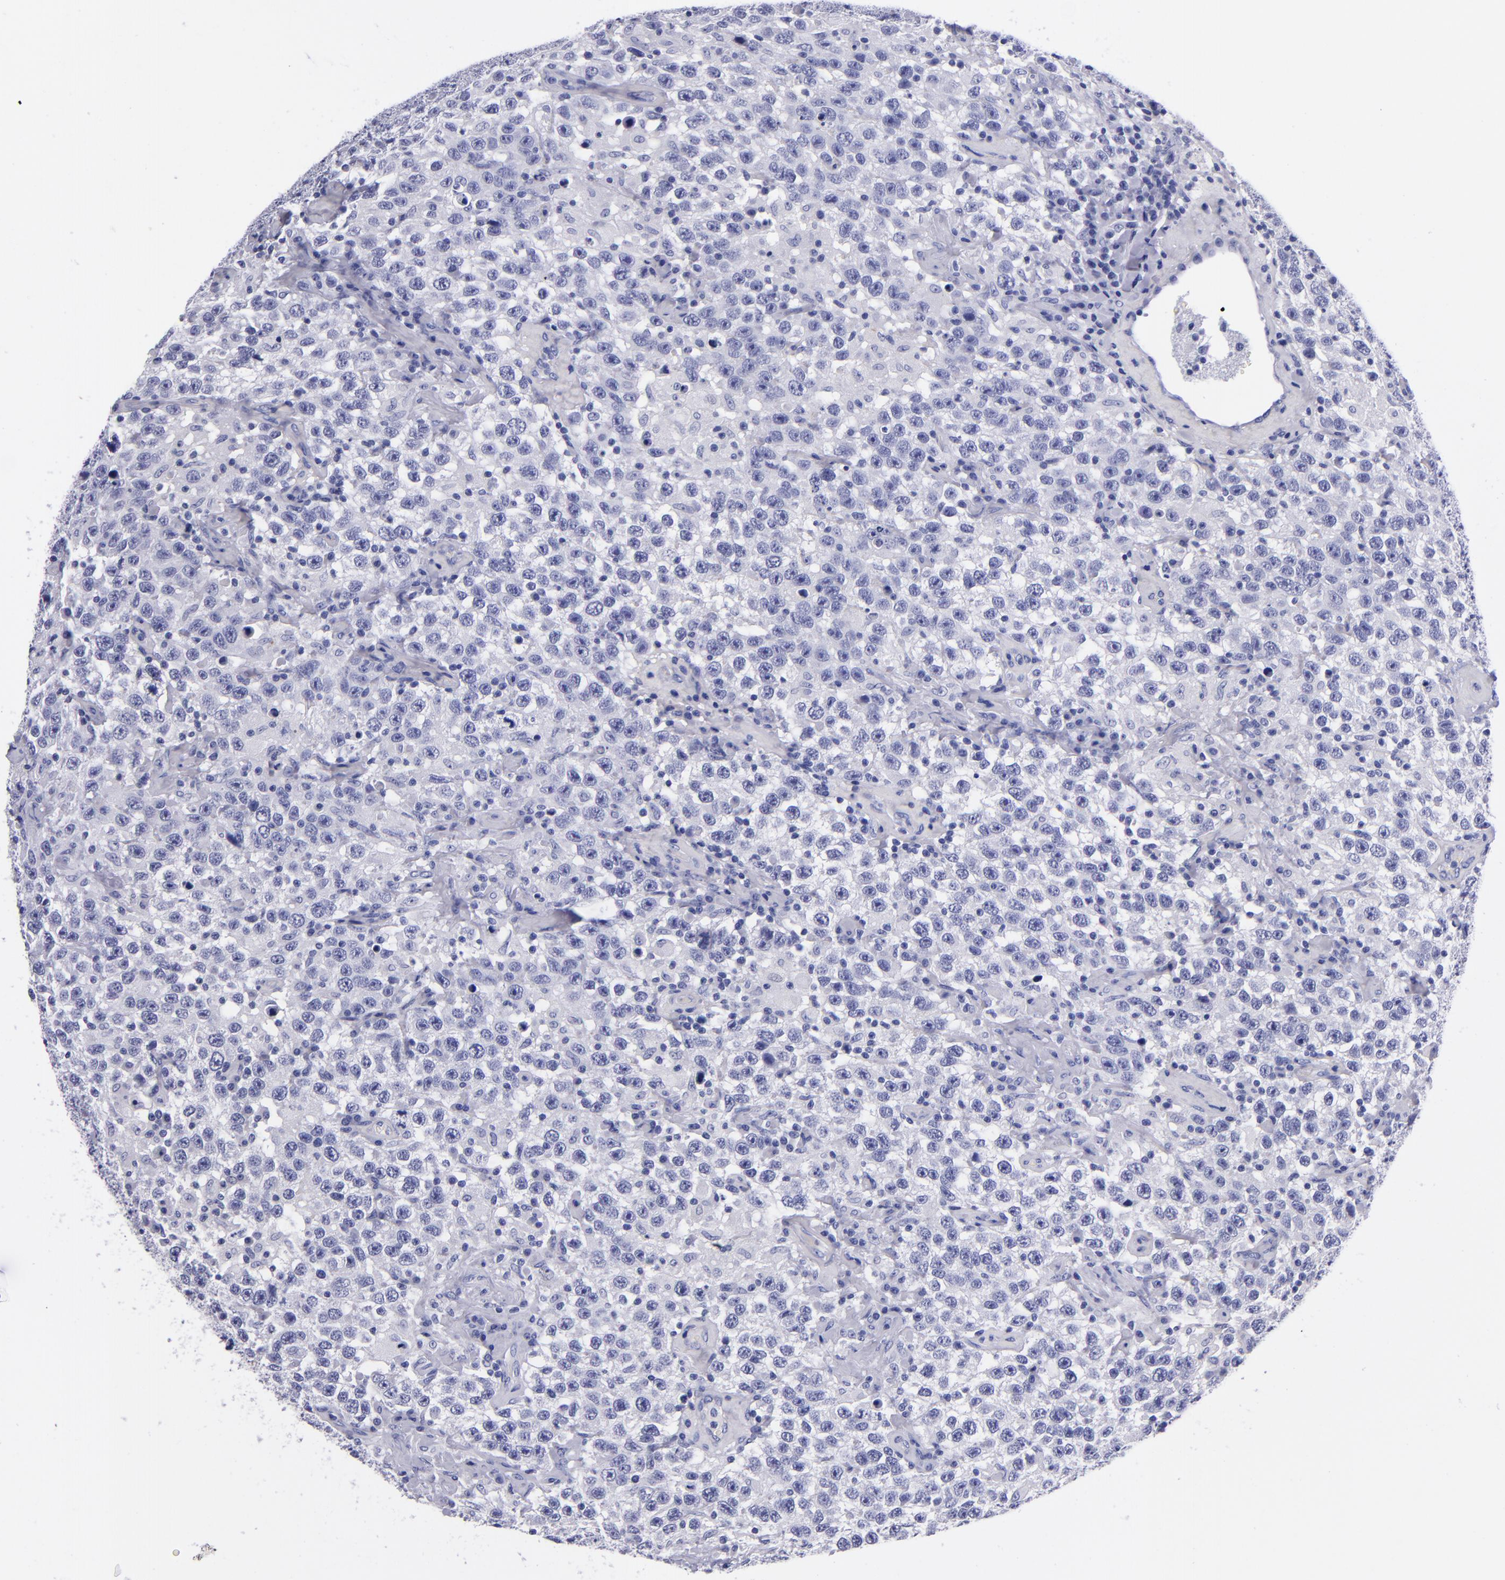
{"staining": {"intensity": "negative", "quantity": "none", "location": "none"}, "tissue": "testis cancer", "cell_type": "Tumor cells", "image_type": "cancer", "snomed": [{"axis": "morphology", "description": "Seminoma, NOS"}, {"axis": "topography", "description": "Testis"}], "caption": "An image of testis cancer stained for a protein exhibits no brown staining in tumor cells. The staining is performed using DAB (3,3'-diaminobenzidine) brown chromogen with nuclei counter-stained in using hematoxylin.", "gene": "SV2A", "patient": {"sex": "male", "age": 41}}